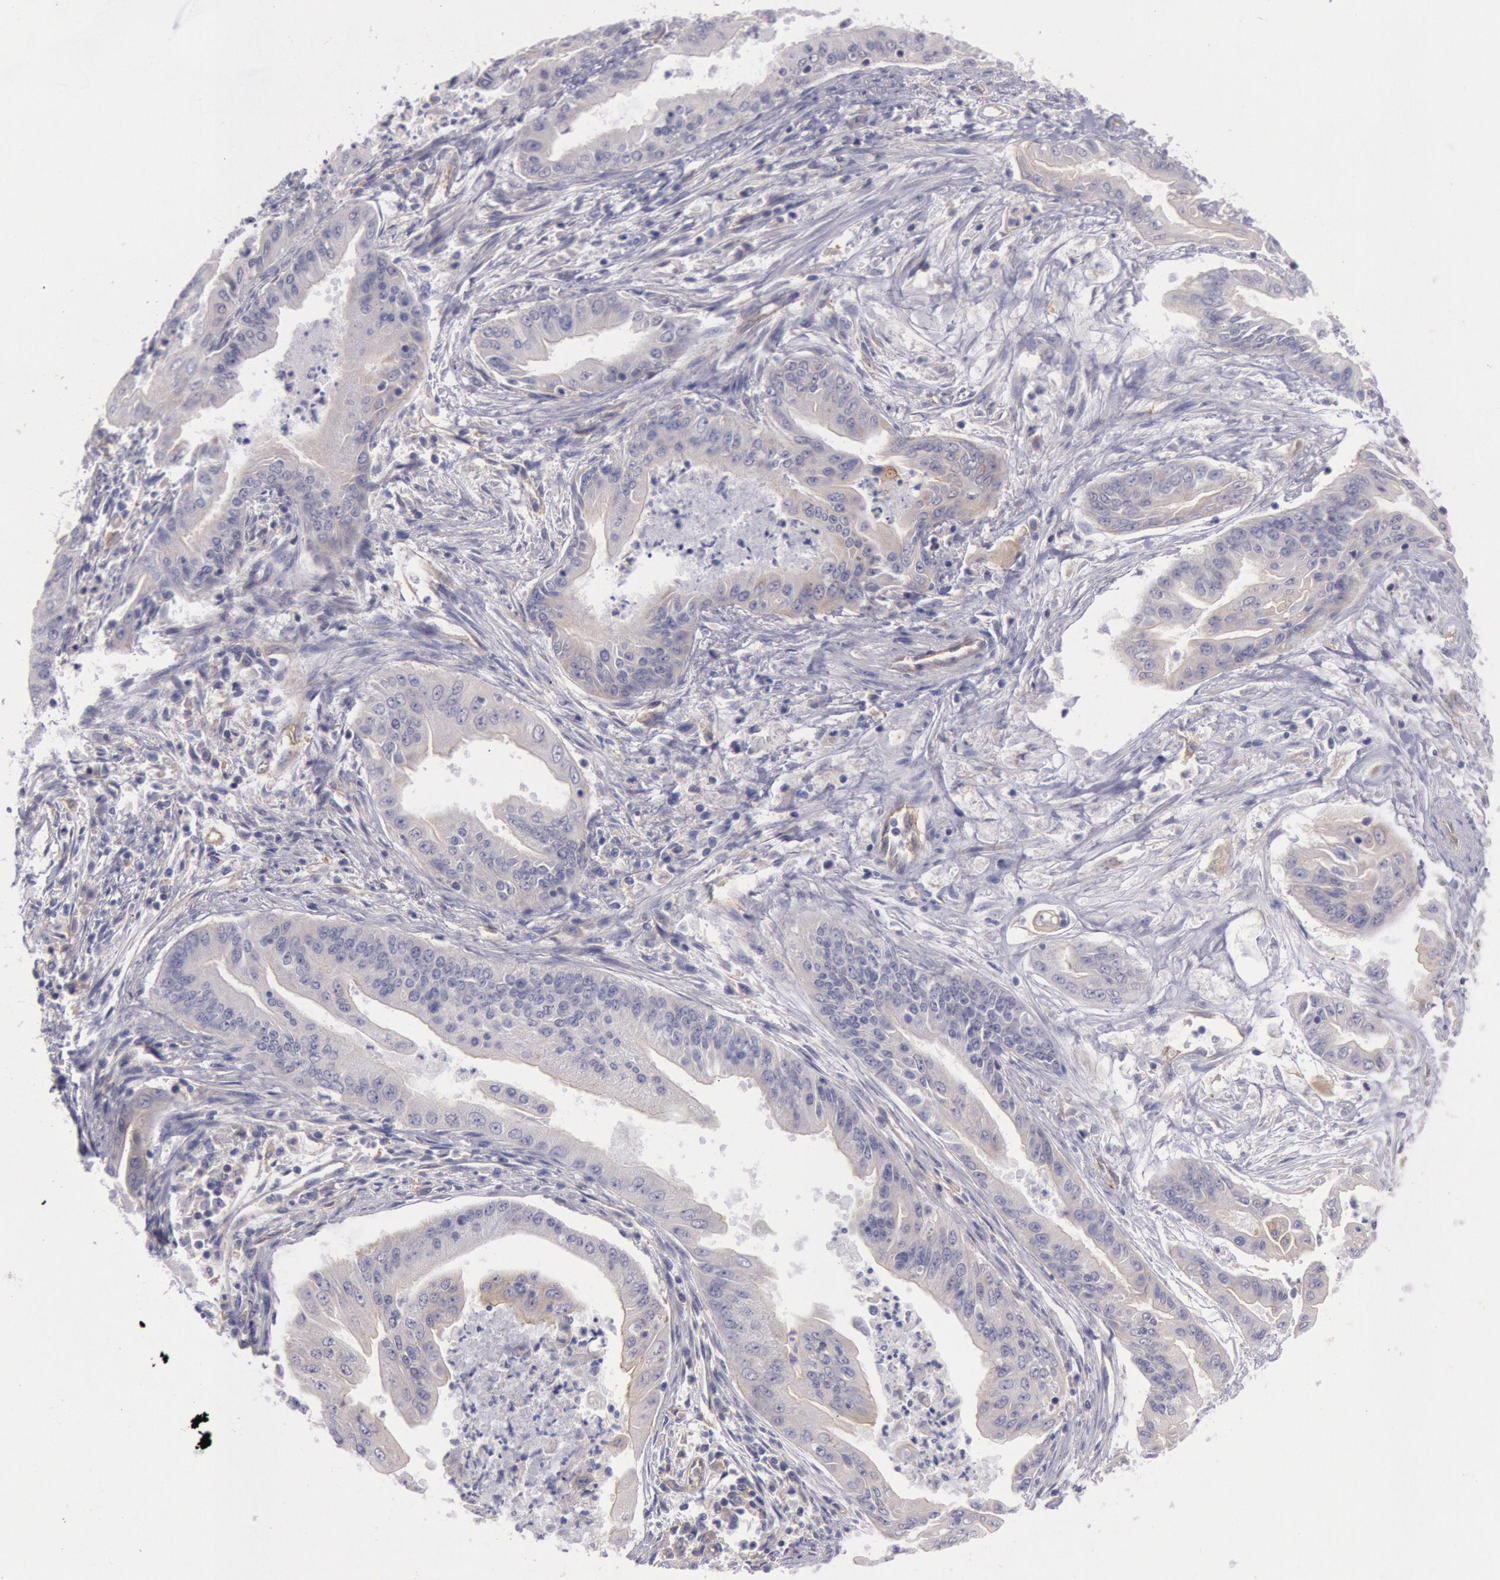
{"staining": {"intensity": "negative", "quantity": "none", "location": "none"}, "tissue": "endometrial cancer", "cell_type": "Tumor cells", "image_type": "cancer", "snomed": [{"axis": "morphology", "description": "Adenocarcinoma, NOS"}, {"axis": "topography", "description": "Endometrium"}], "caption": "Photomicrograph shows no significant protein staining in tumor cells of endometrial adenocarcinoma.", "gene": "MYO5A", "patient": {"sex": "female", "age": 63}}